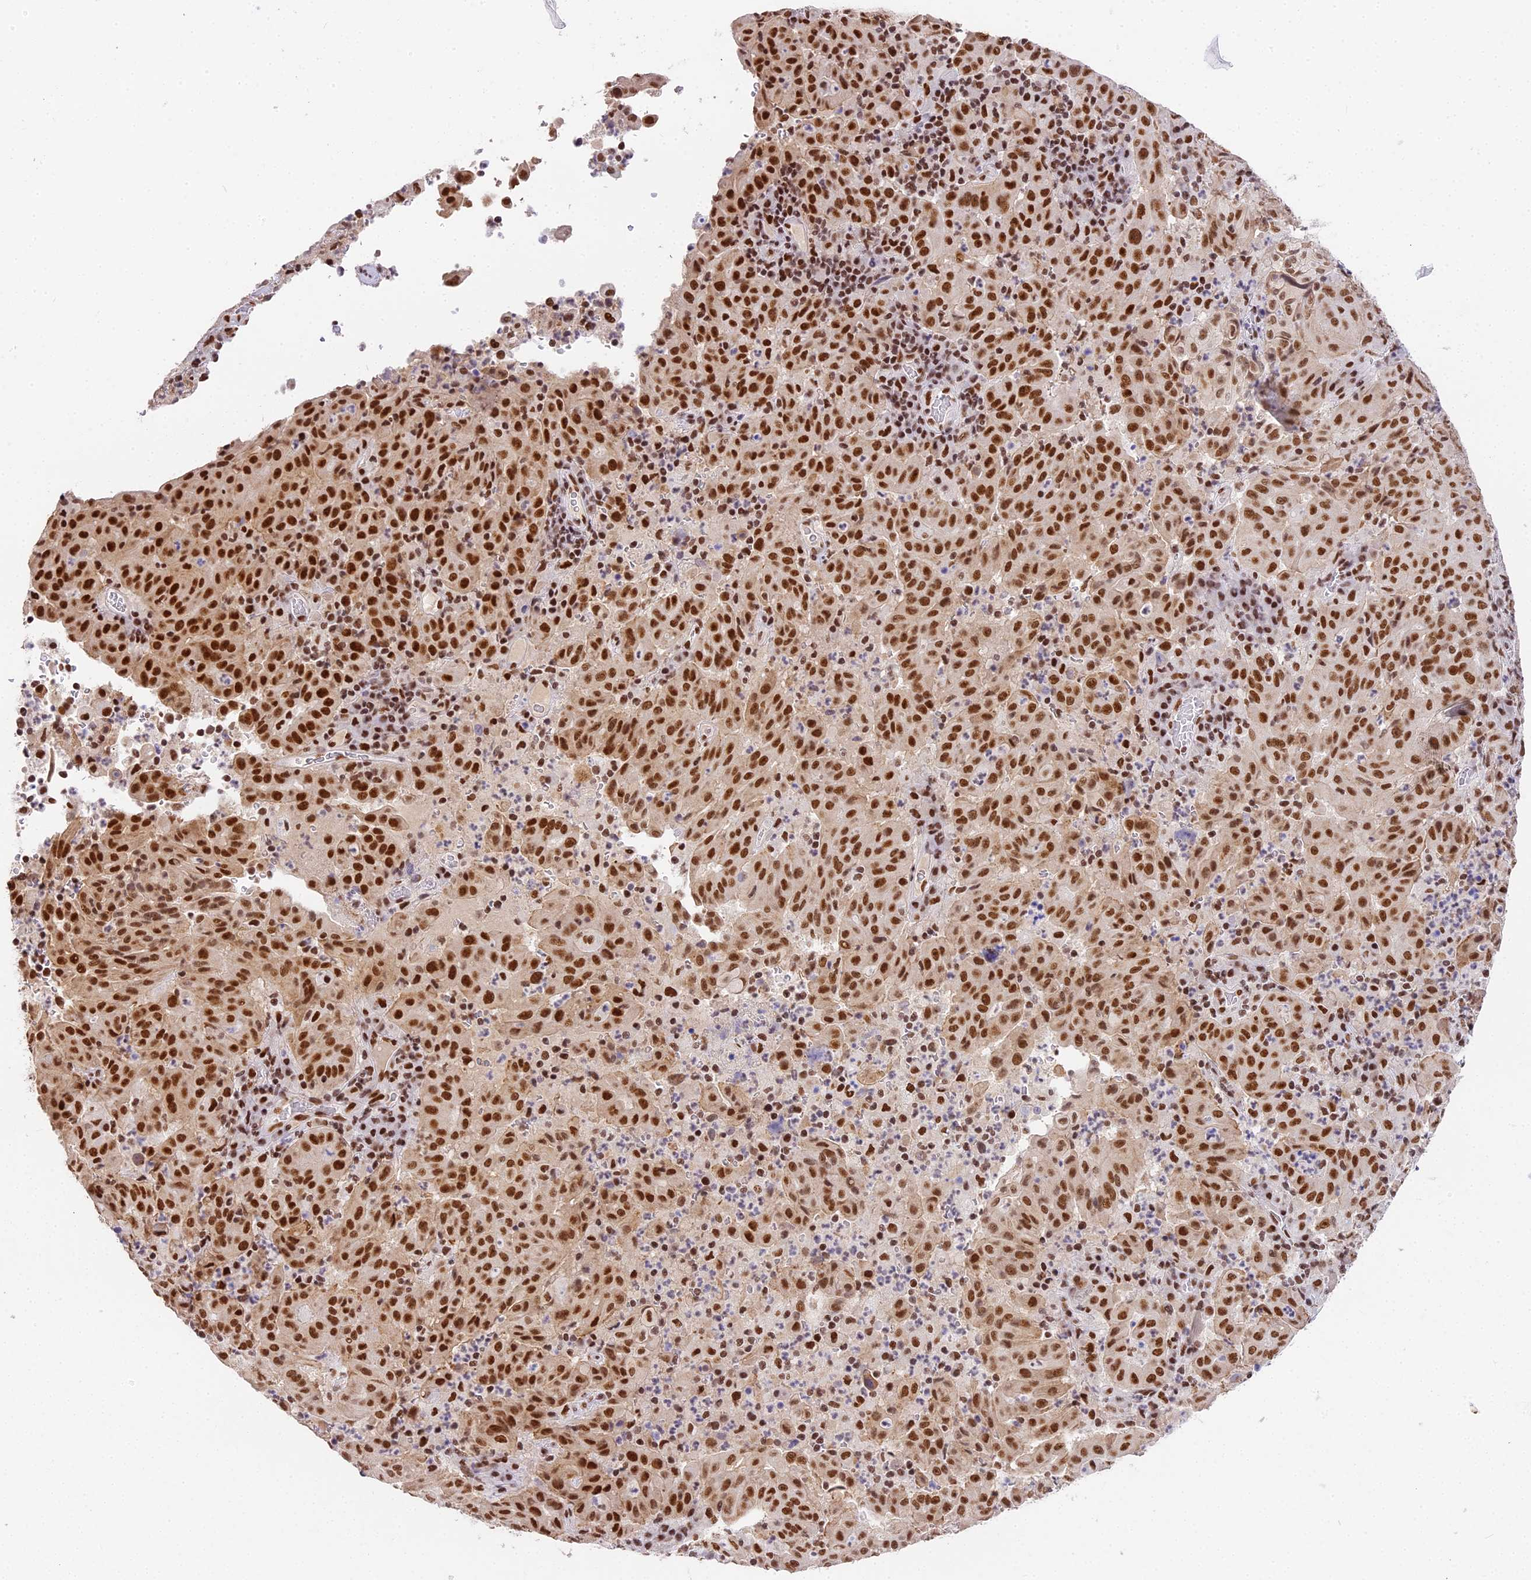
{"staining": {"intensity": "strong", "quantity": ">75%", "location": "nuclear"}, "tissue": "pancreatic cancer", "cell_type": "Tumor cells", "image_type": "cancer", "snomed": [{"axis": "morphology", "description": "Adenocarcinoma, NOS"}, {"axis": "topography", "description": "Pancreas"}], "caption": "This is a micrograph of immunohistochemistry (IHC) staining of pancreatic cancer (adenocarcinoma), which shows strong staining in the nuclear of tumor cells.", "gene": "SBNO1", "patient": {"sex": "male", "age": 63}}